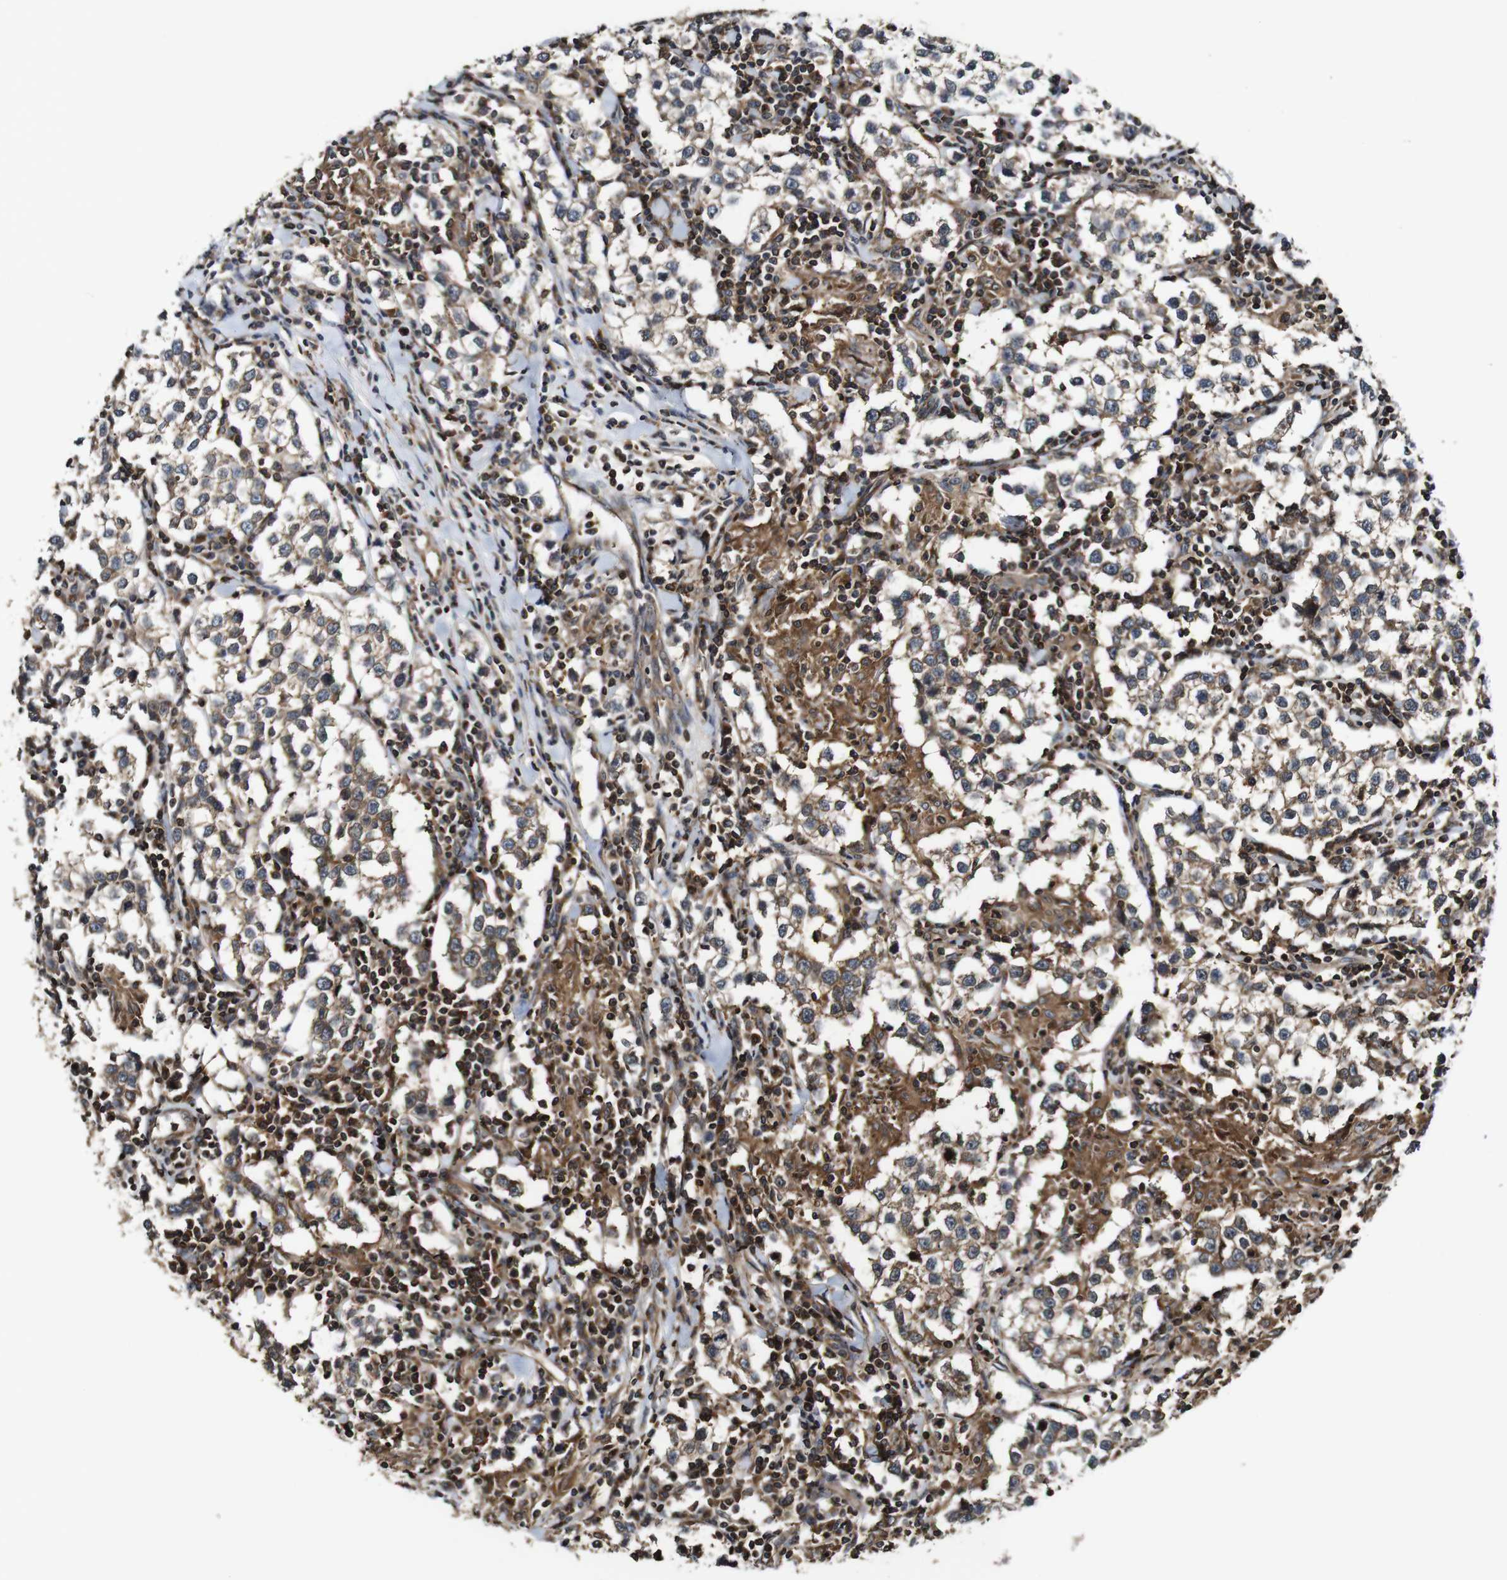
{"staining": {"intensity": "weak", "quantity": ">75%", "location": "cytoplasmic/membranous"}, "tissue": "testis cancer", "cell_type": "Tumor cells", "image_type": "cancer", "snomed": [{"axis": "morphology", "description": "Seminoma, NOS"}, {"axis": "morphology", "description": "Carcinoma, Embryonal, NOS"}, {"axis": "topography", "description": "Testis"}], "caption": "Approximately >75% of tumor cells in testis cancer (seminoma) exhibit weak cytoplasmic/membranous protein positivity as visualized by brown immunohistochemical staining.", "gene": "TNIK", "patient": {"sex": "male", "age": 36}}